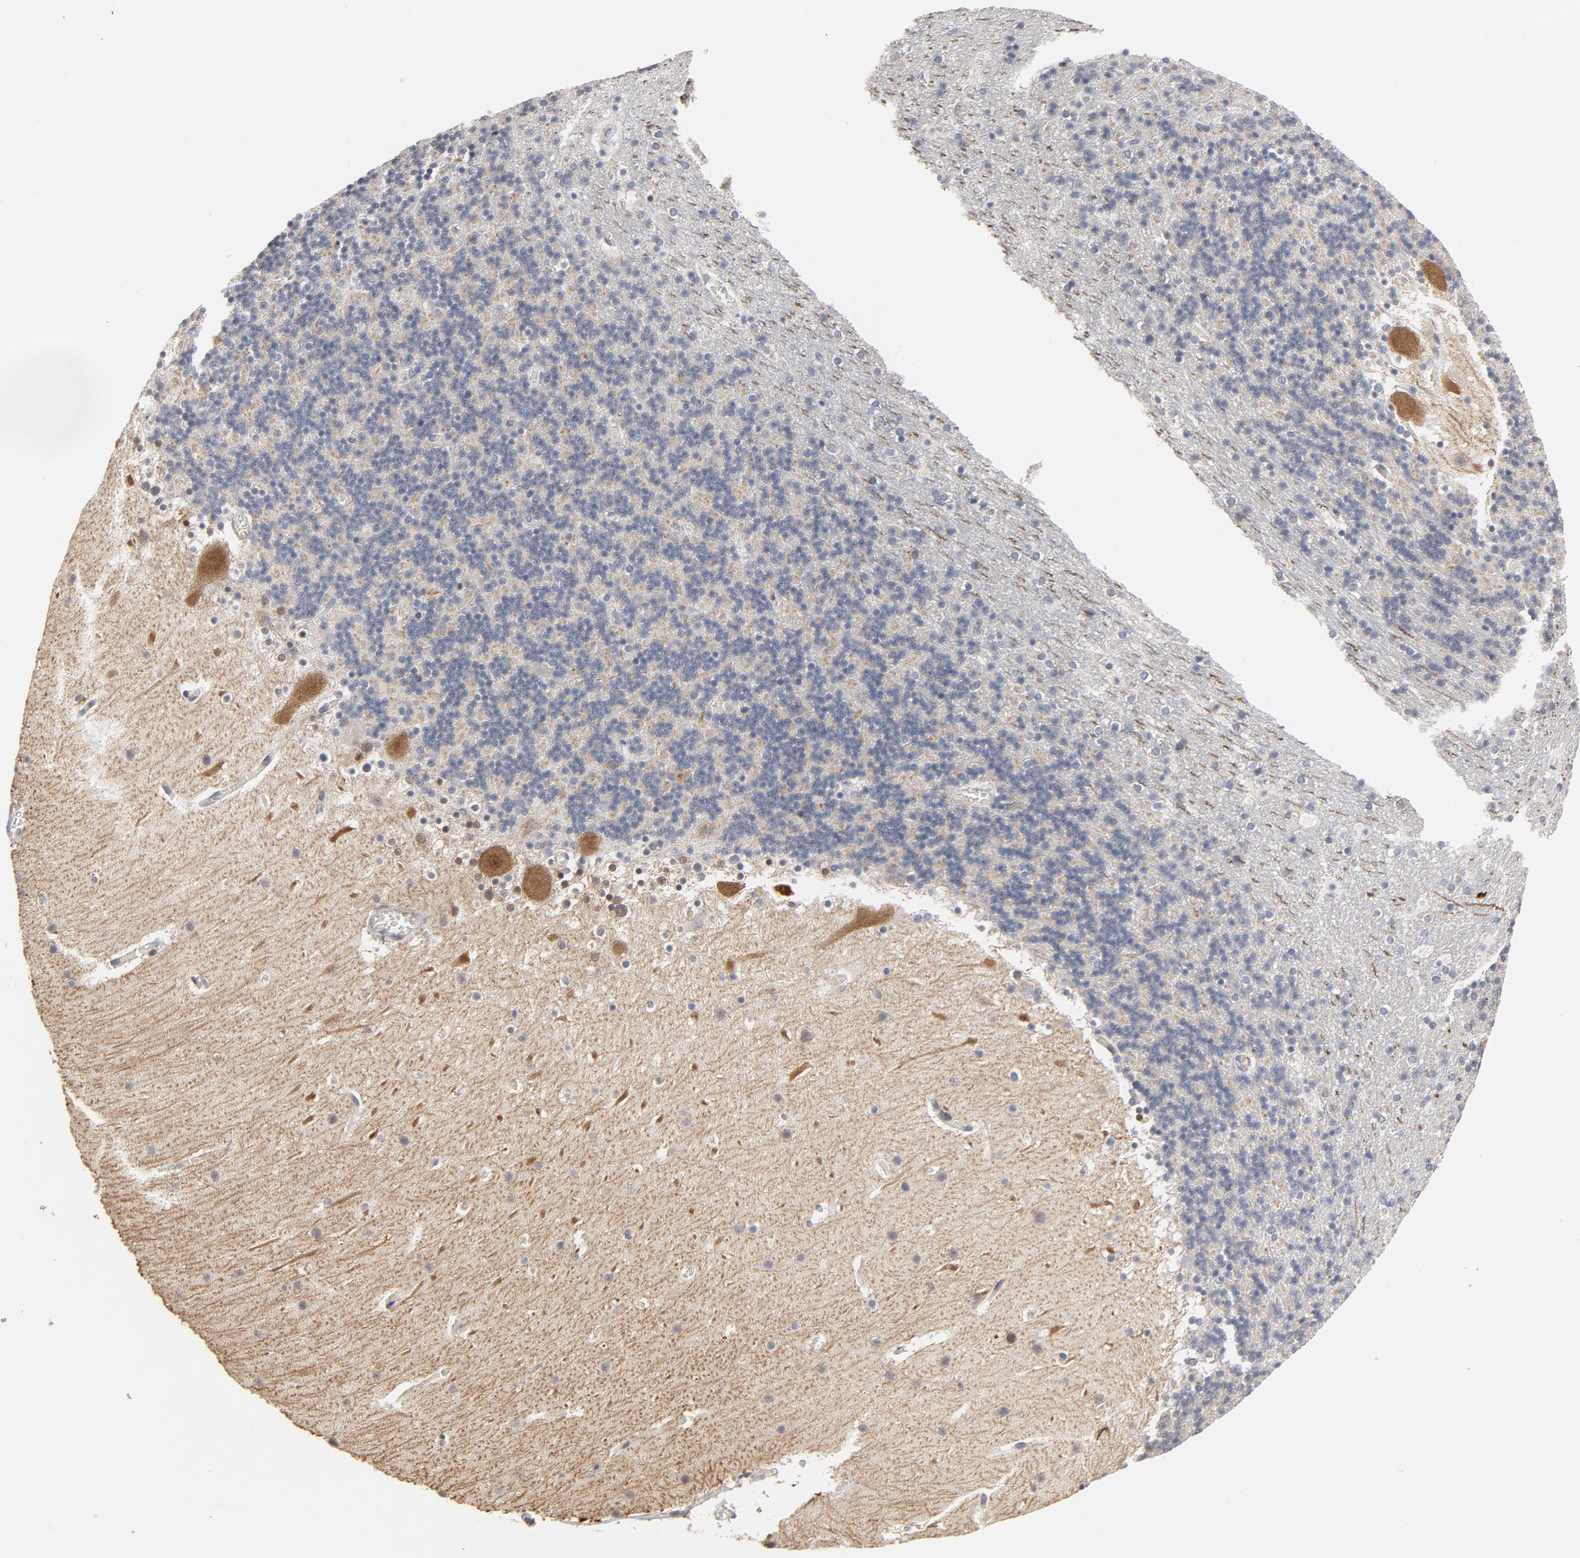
{"staining": {"intensity": "weak", "quantity": "<25%", "location": "cytoplasmic/membranous"}, "tissue": "cerebellum", "cell_type": "Cells in granular layer", "image_type": "normal", "snomed": [{"axis": "morphology", "description": "Normal tissue, NOS"}, {"axis": "topography", "description": "Cerebellum"}], "caption": "Unremarkable cerebellum was stained to show a protein in brown. There is no significant expression in cells in granular layer. Nuclei are stained in blue.", "gene": "PPP1R1B", "patient": {"sex": "male", "age": 45}}